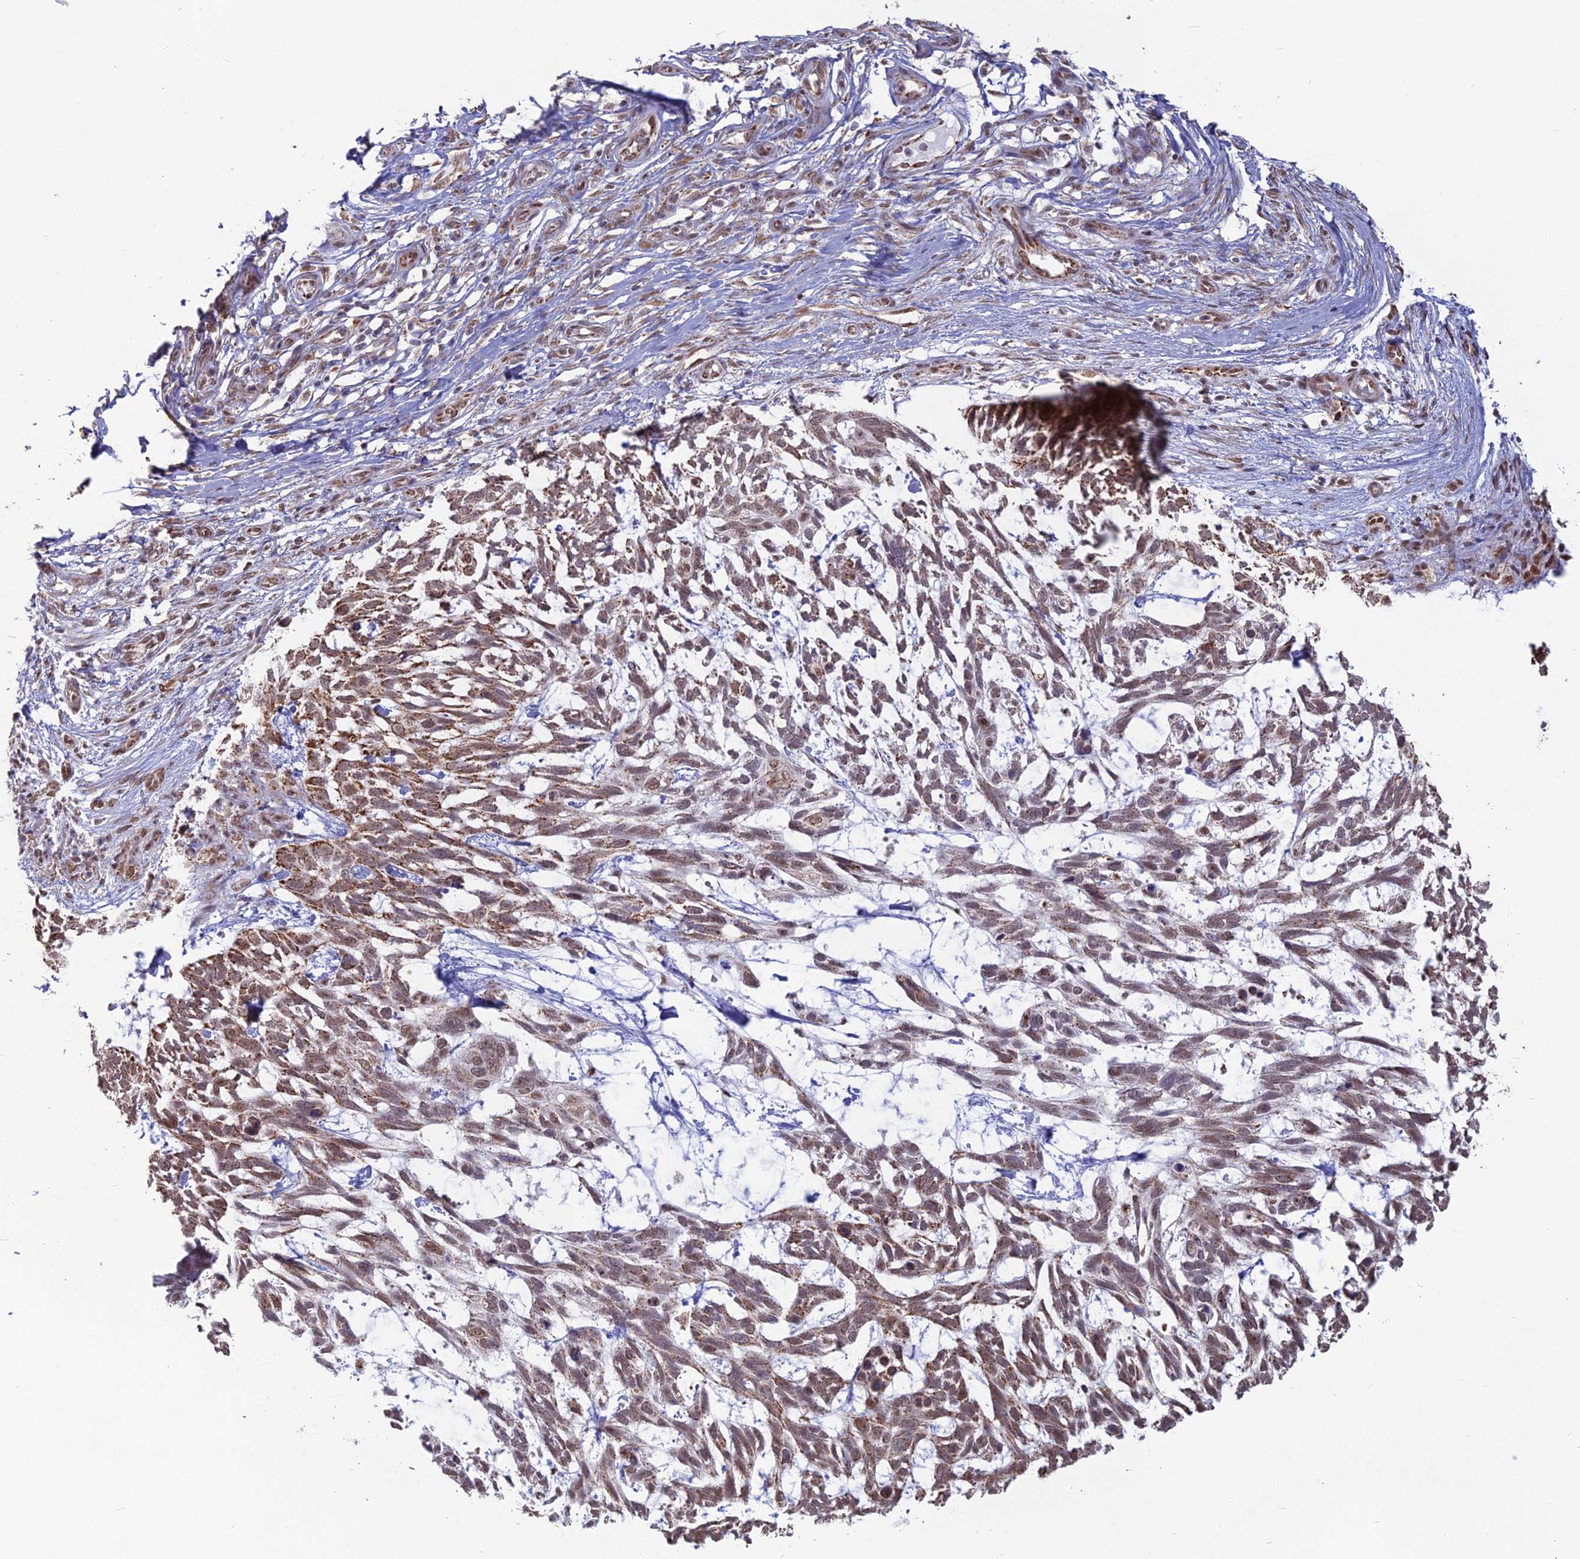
{"staining": {"intensity": "moderate", "quantity": "25%-75%", "location": "cytoplasmic/membranous"}, "tissue": "skin cancer", "cell_type": "Tumor cells", "image_type": "cancer", "snomed": [{"axis": "morphology", "description": "Basal cell carcinoma"}, {"axis": "topography", "description": "Skin"}], "caption": "Tumor cells show medium levels of moderate cytoplasmic/membranous staining in approximately 25%-75% of cells in human skin cancer. The staining was performed using DAB (3,3'-diaminobenzidine) to visualize the protein expression in brown, while the nuclei were stained in blue with hematoxylin (Magnification: 20x).", "gene": "ARHGAP40", "patient": {"sex": "male", "age": 88}}